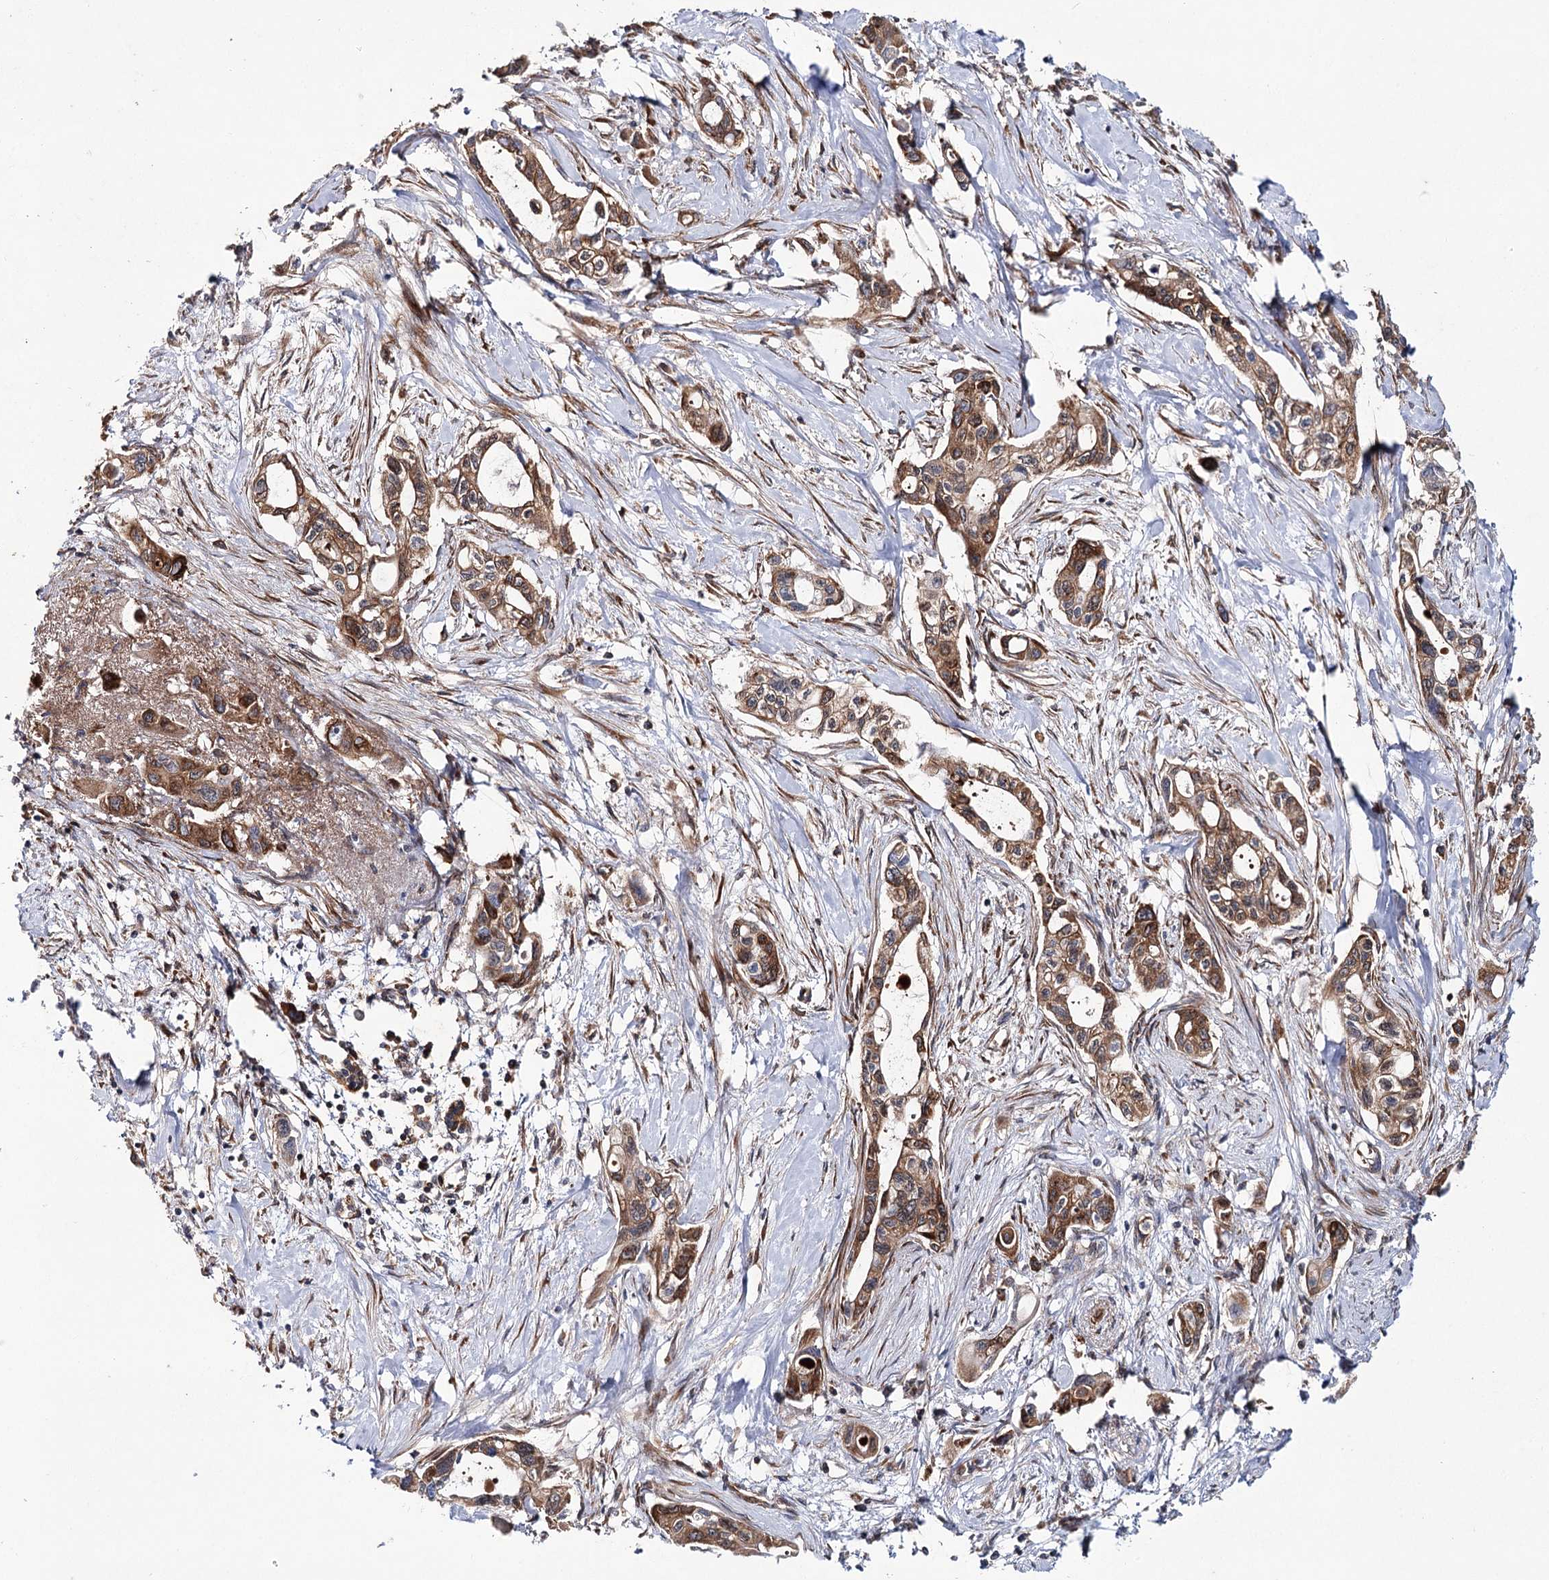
{"staining": {"intensity": "strong", "quantity": "25%-75%", "location": "cytoplasmic/membranous"}, "tissue": "pancreatic cancer", "cell_type": "Tumor cells", "image_type": "cancer", "snomed": [{"axis": "morphology", "description": "Adenocarcinoma, NOS"}, {"axis": "topography", "description": "Pancreas"}], "caption": "Pancreatic cancer was stained to show a protein in brown. There is high levels of strong cytoplasmic/membranous expression in about 25%-75% of tumor cells.", "gene": "VWA2", "patient": {"sex": "male", "age": 75}}